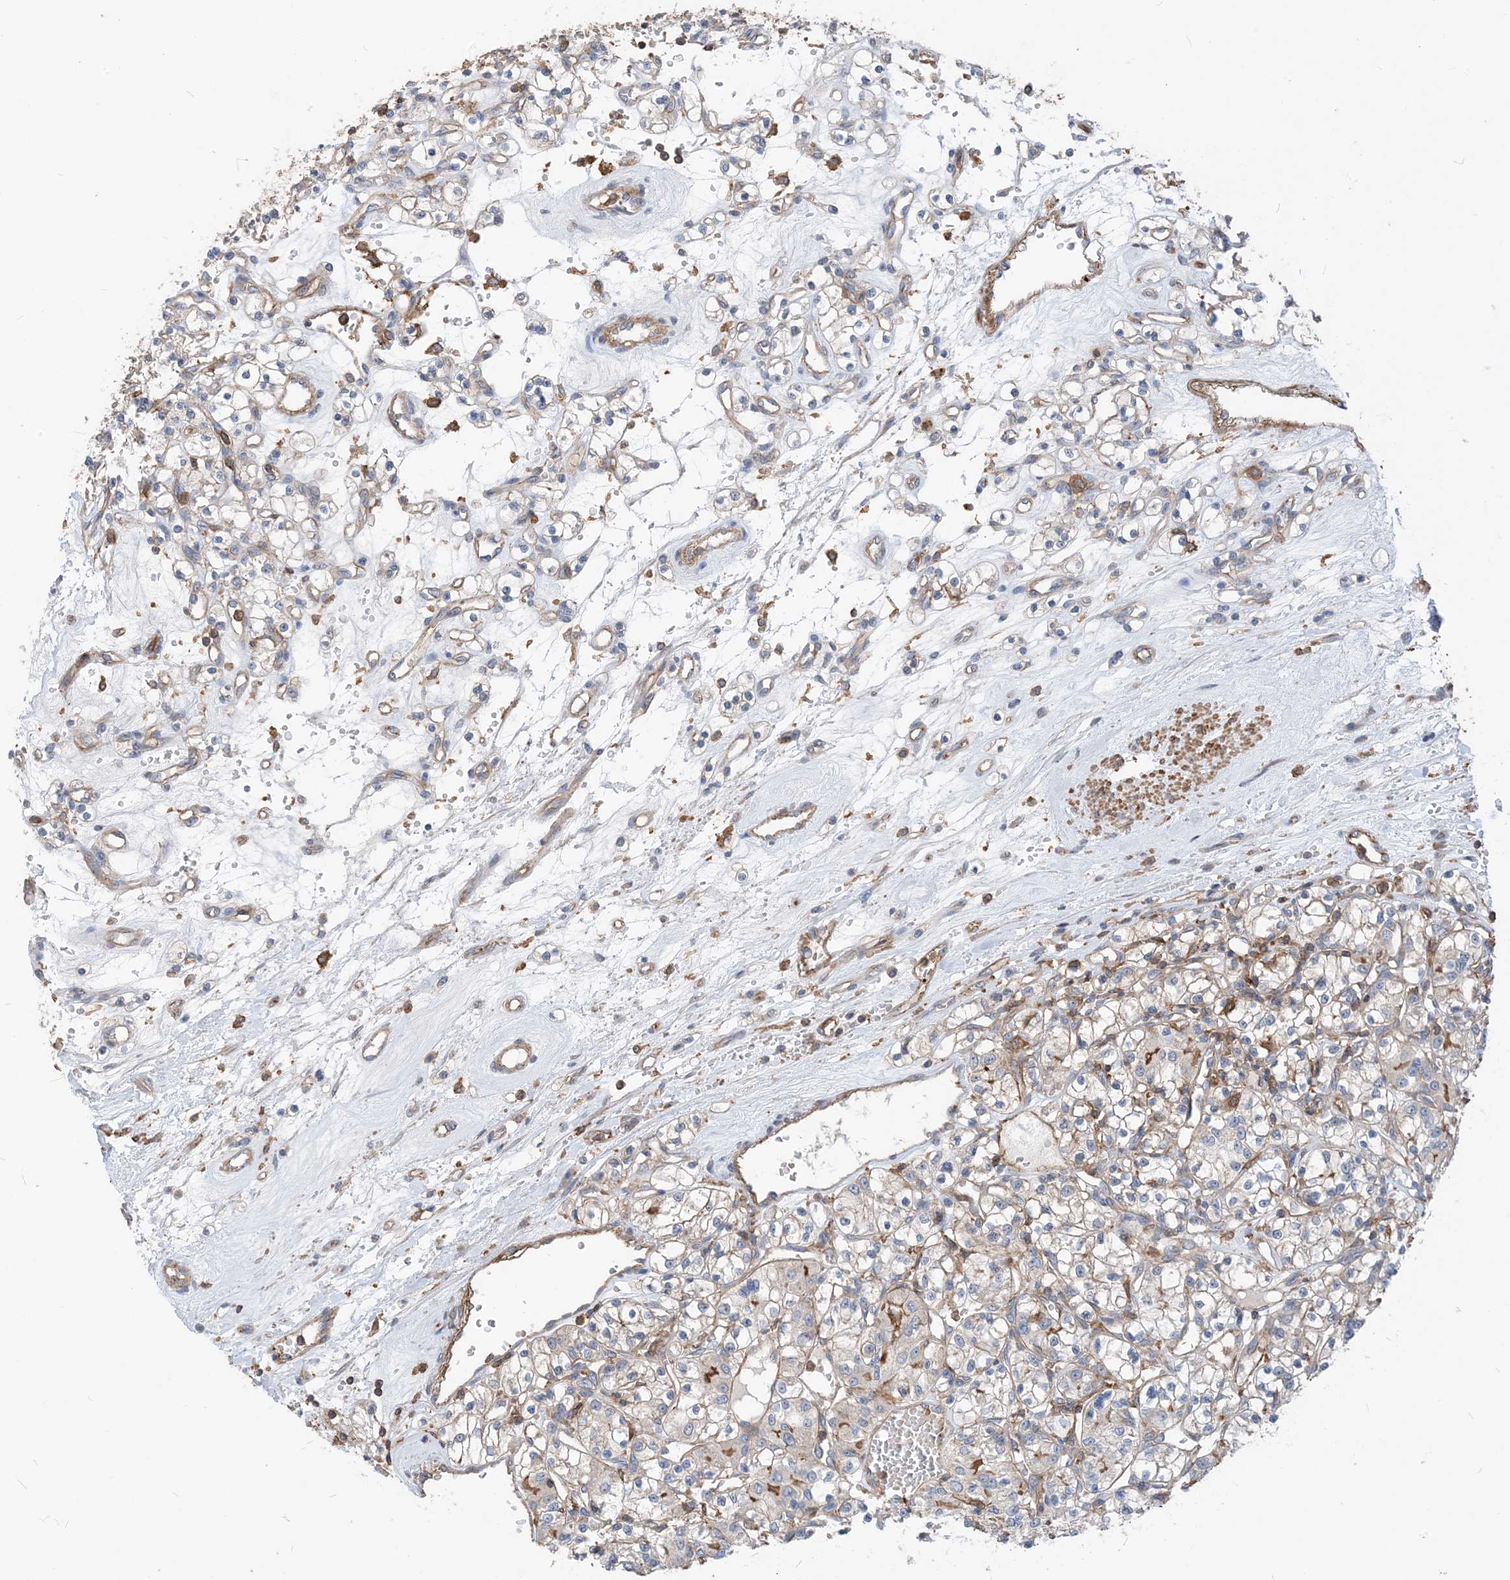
{"staining": {"intensity": "negative", "quantity": "none", "location": "none"}, "tissue": "renal cancer", "cell_type": "Tumor cells", "image_type": "cancer", "snomed": [{"axis": "morphology", "description": "Adenocarcinoma, NOS"}, {"axis": "topography", "description": "Kidney"}], "caption": "The IHC micrograph has no significant positivity in tumor cells of renal cancer tissue.", "gene": "PARVG", "patient": {"sex": "female", "age": 59}}